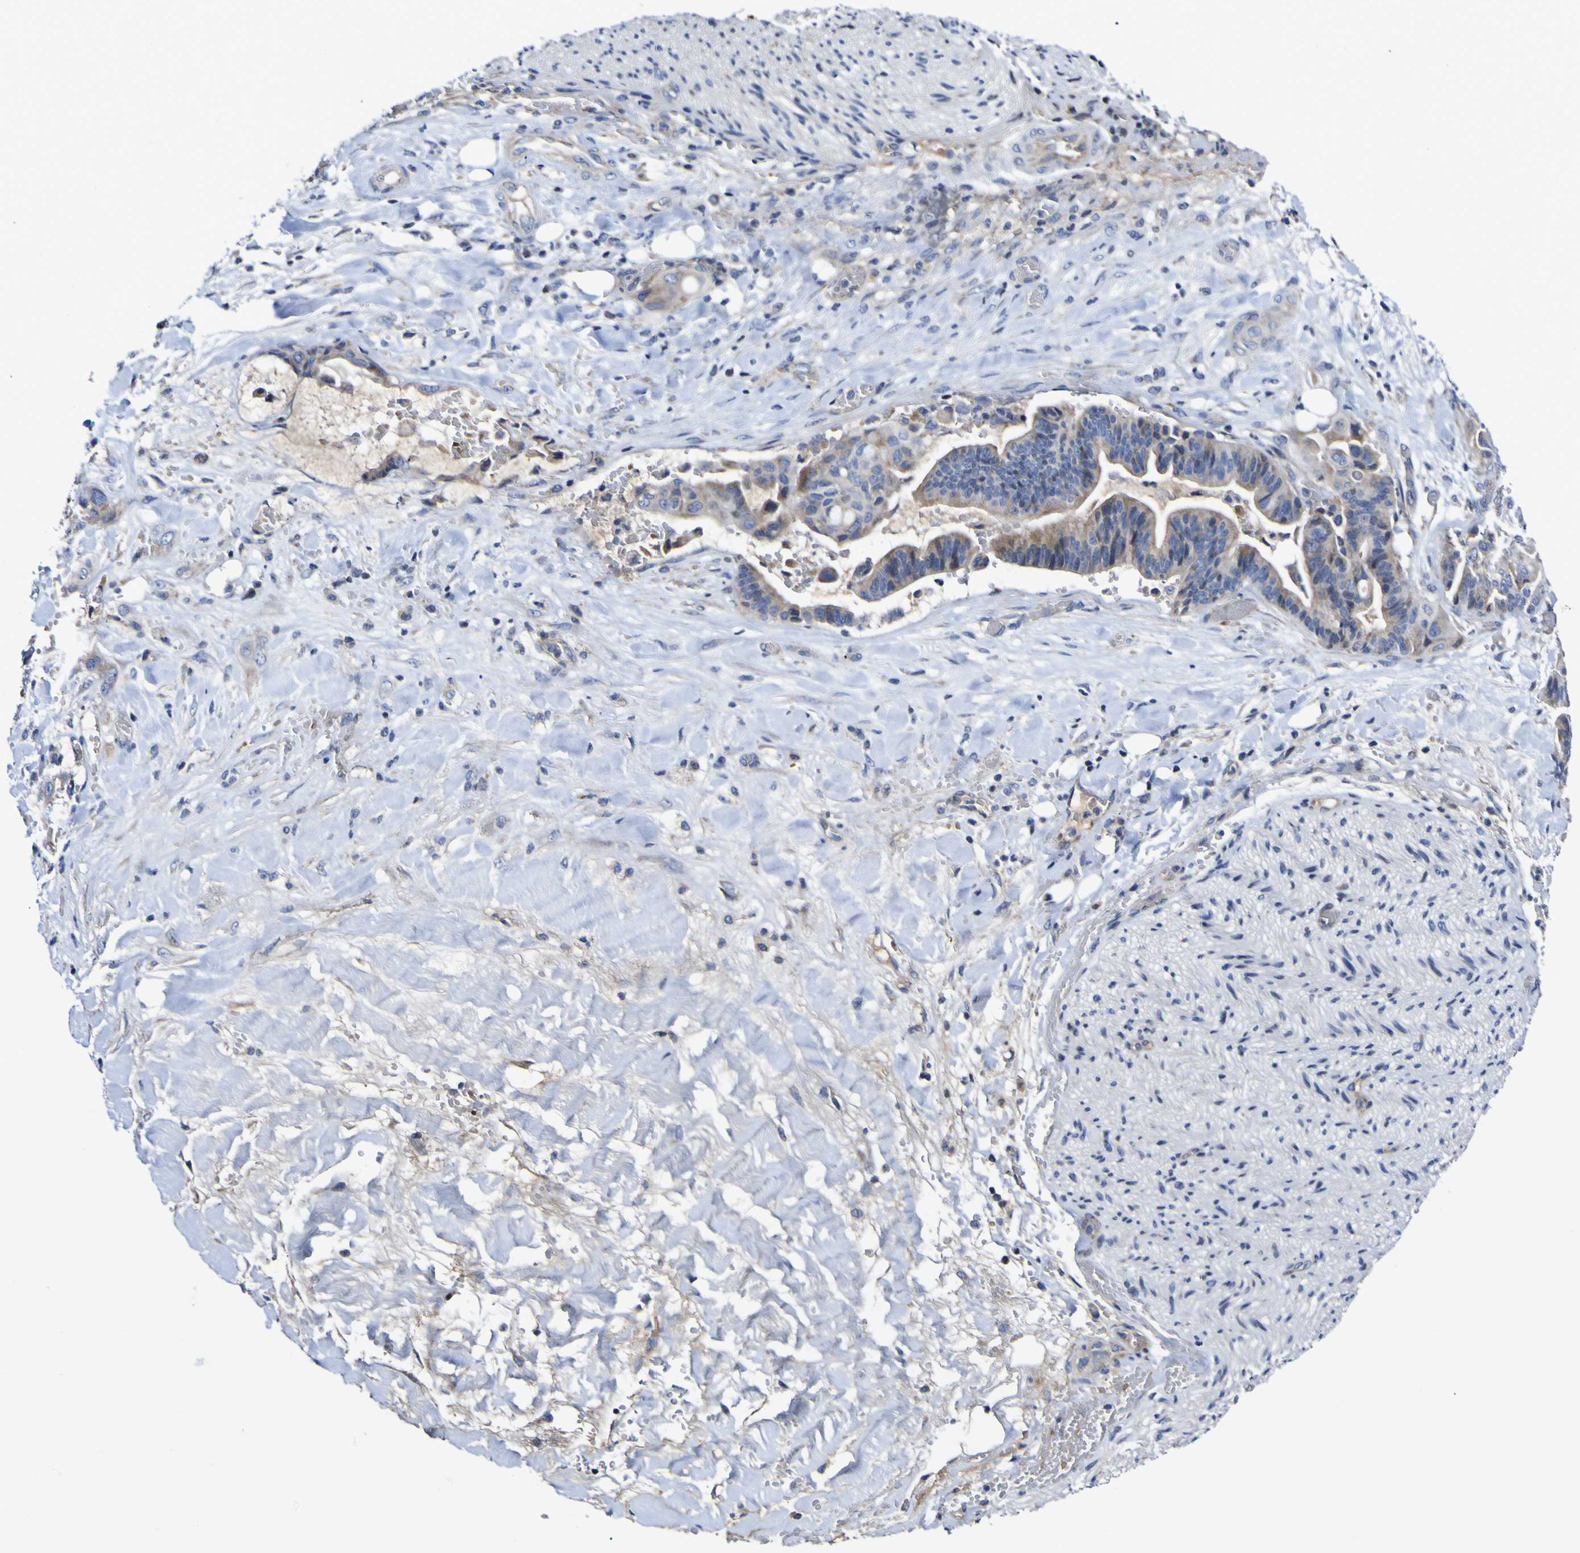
{"staining": {"intensity": "moderate", "quantity": ">75%", "location": "cytoplasmic/membranous"}, "tissue": "liver cancer", "cell_type": "Tumor cells", "image_type": "cancer", "snomed": [{"axis": "morphology", "description": "Cholangiocarcinoma"}, {"axis": "topography", "description": "Liver"}], "caption": "Immunohistochemistry (IHC) histopathology image of human liver cholangiocarcinoma stained for a protein (brown), which reveals medium levels of moderate cytoplasmic/membranous expression in about >75% of tumor cells.", "gene": "CCDC90B", "patient": {"sex": "female", "age": 61}}